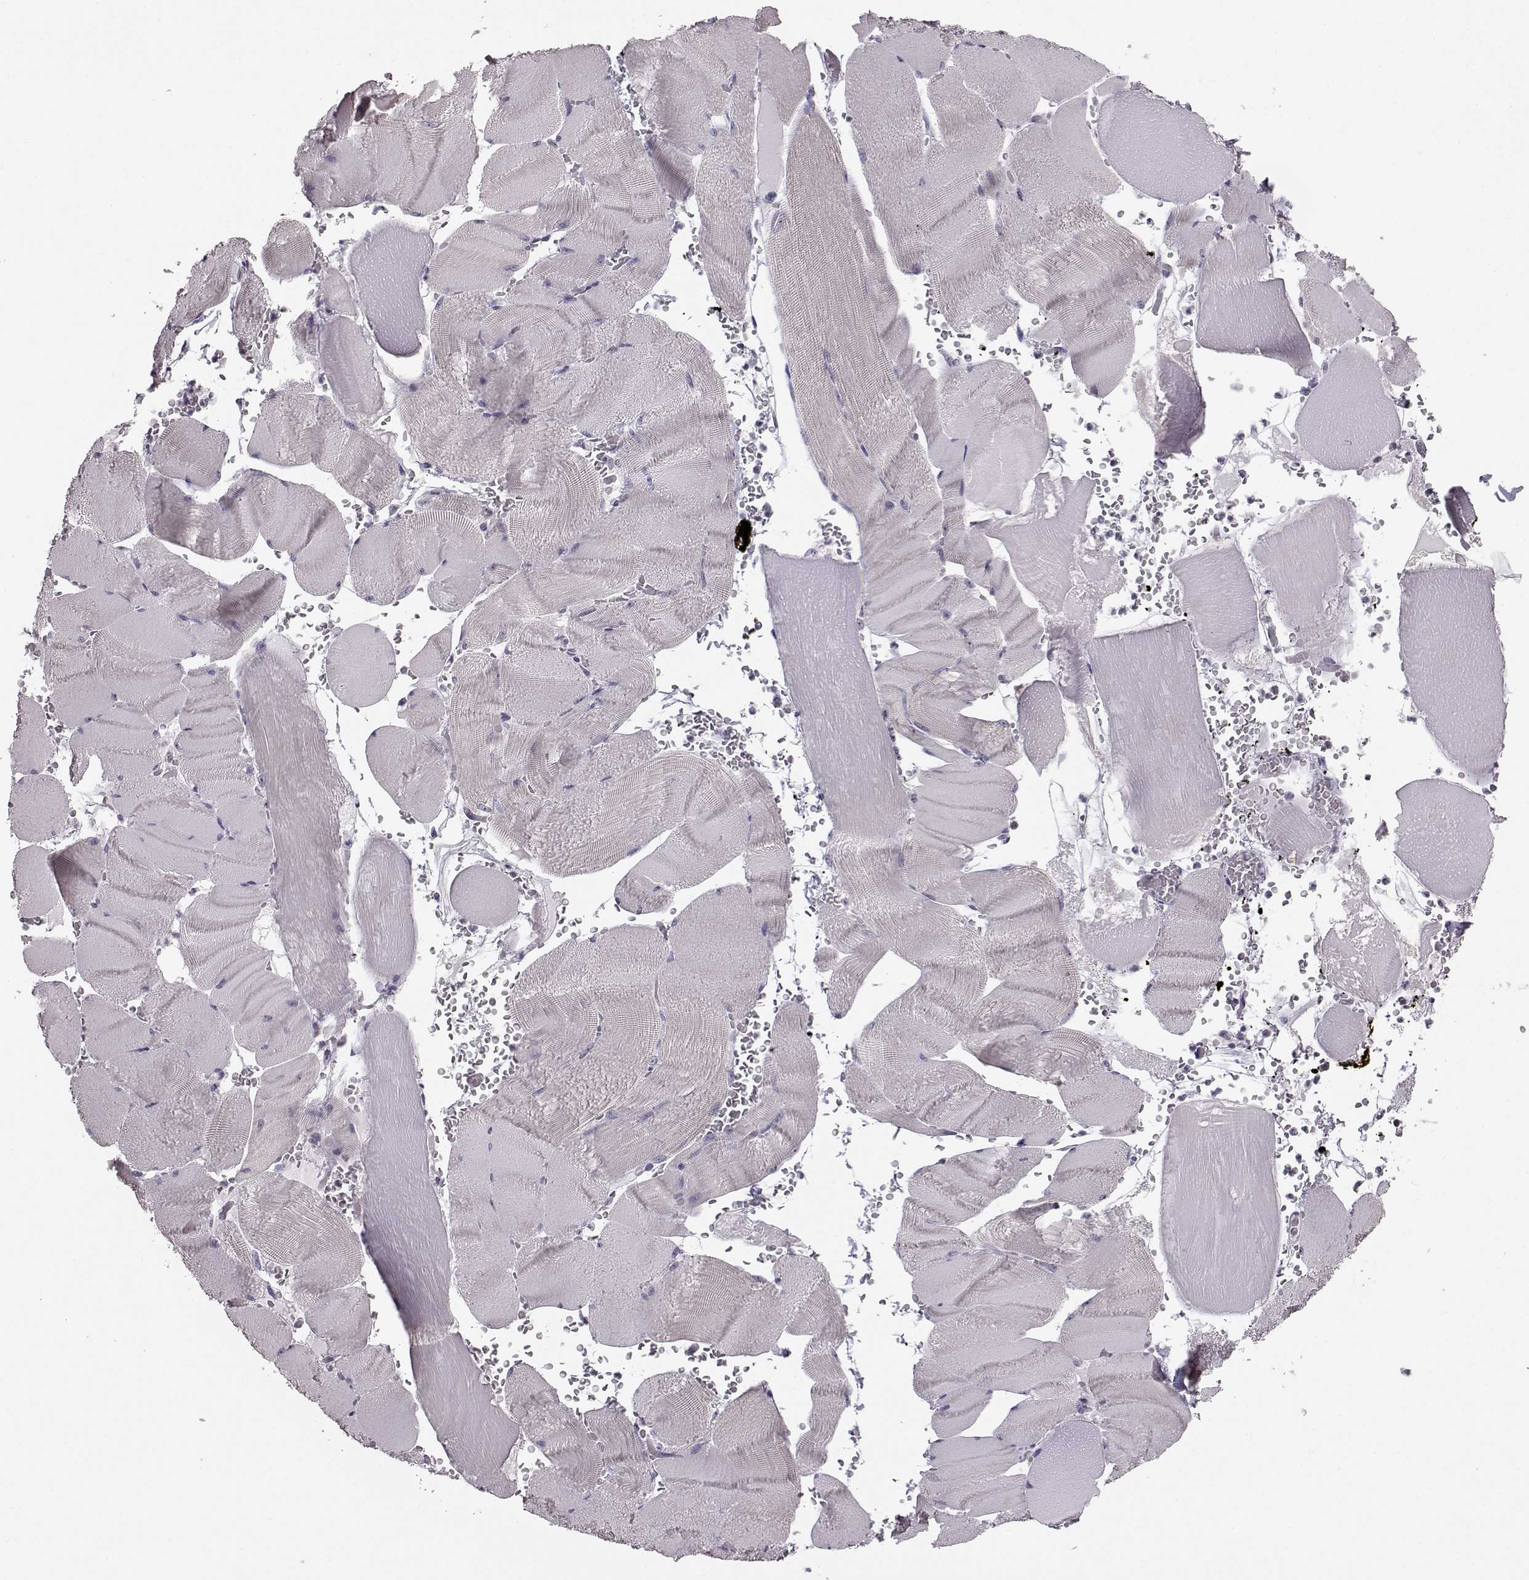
{"staining": {"intensity": "negative", "quantity": "none", "location": "none"}, "tissue": "skeletal muscle", "cell_type": "Myocytes", "image_type": "normal", "snomed": [{"axis": "morphology", "description": "Normal tissue, NOS"}, {"axis": "topography", "description": "Skeletal muscle"}], "caption": "This is a photomicrograph of IHC staining of unremarkable skeletal muscle, which shows no expression in myocytes. (DAB IHC visualized using brightfield microscopy, high magnification).", "gene": "ALDH3A1", "patient": {"sex": "male", "age": 56}}